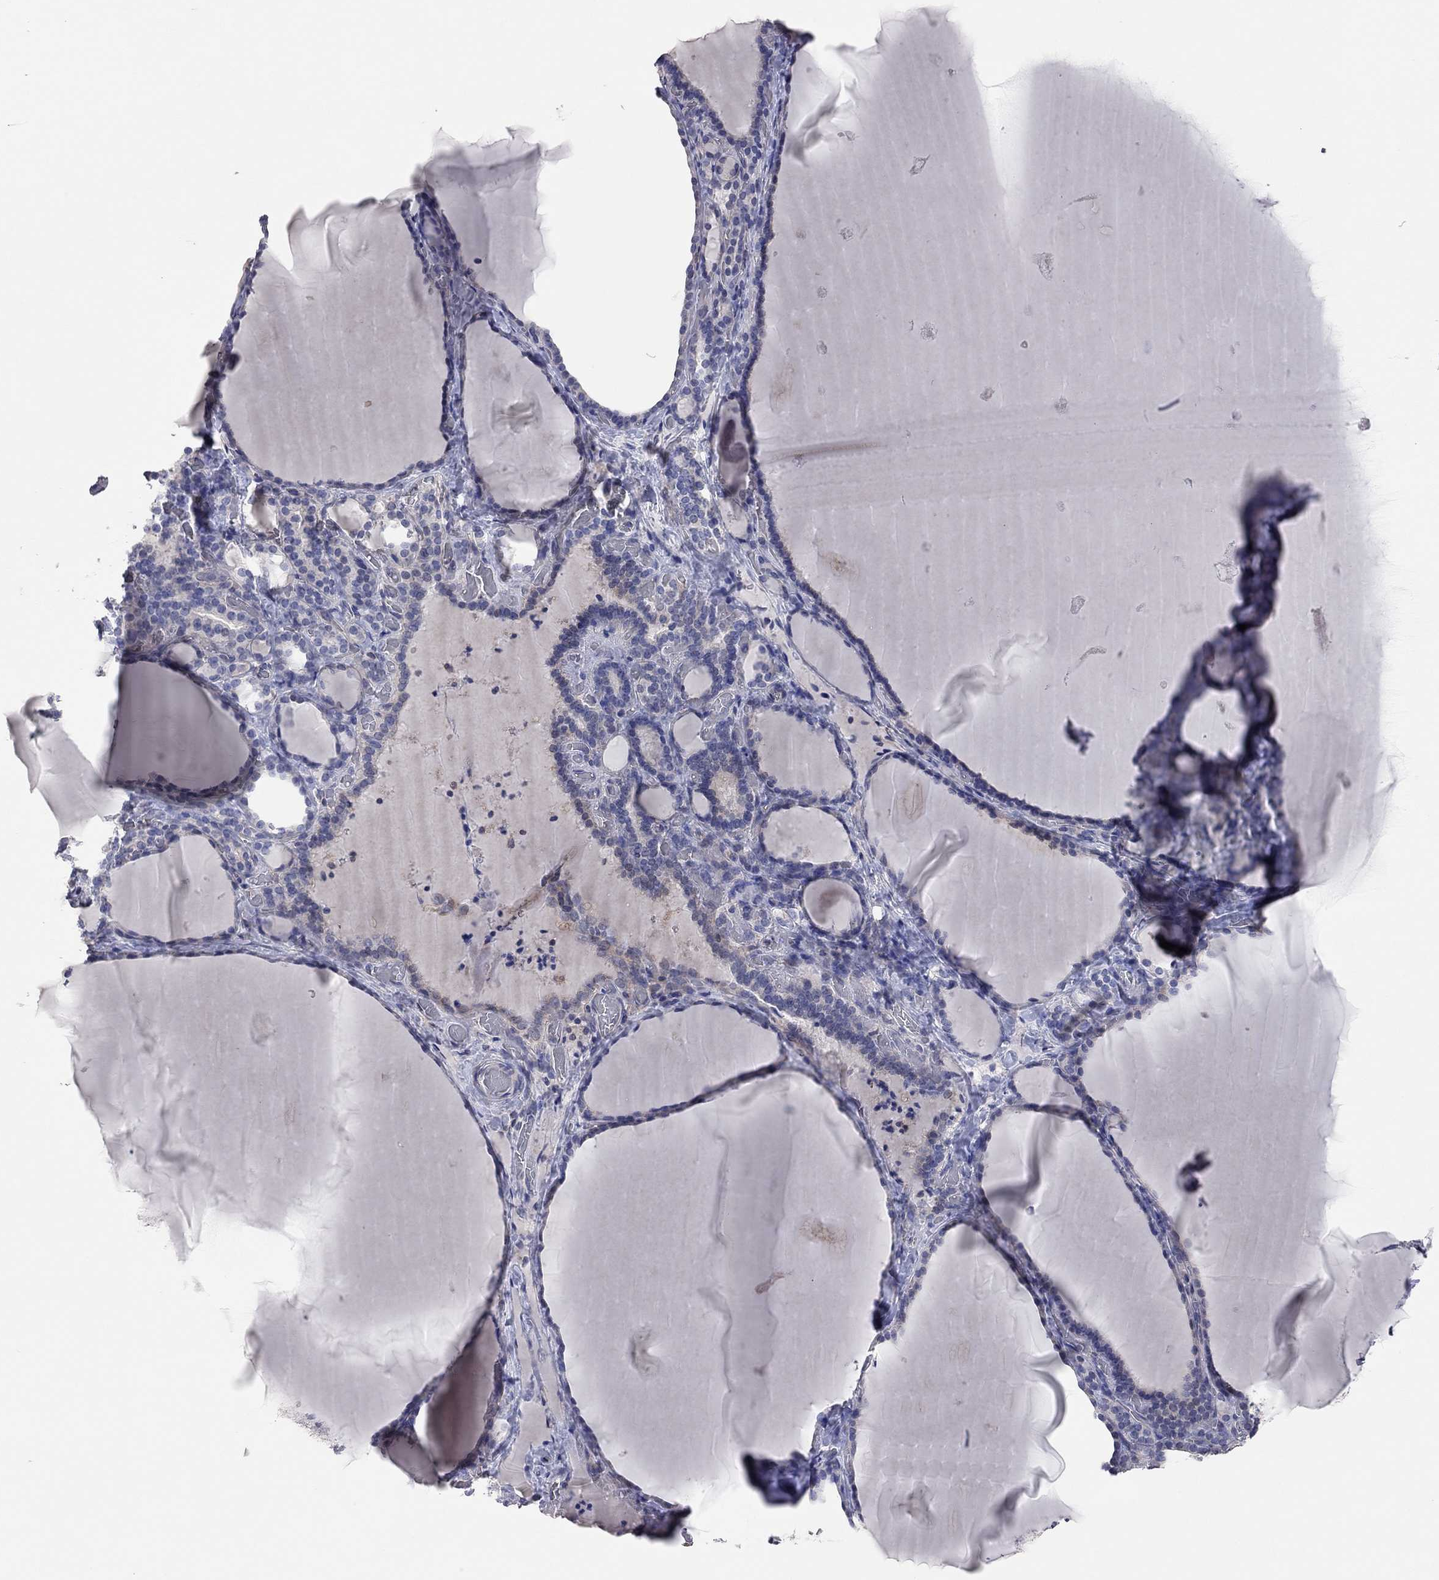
{"staining": {"intensity": "negative", "quantity": "none", "location": "none"}, "tissue": "thyroid gland", "cell_type": "Glandular cells", "image_type": "normal", "snomed": [{"axis": "morphology", "description": "Normal tissue, NOS"}, {"axis": "morphology", "description": "Hyperplasia, NOS"}, {"axis": "topography", "description": "Thyroid gland"}], "caption": "The image exhibits no staining of glandular cells in benign thyroid gland. (Brightfield microscopy of DAB (3,3'-diaminobenzidine) immunohistochemistry at high magnification).", "gene": "KCNB1", "patient": {"sex": "female", "age": 27}}